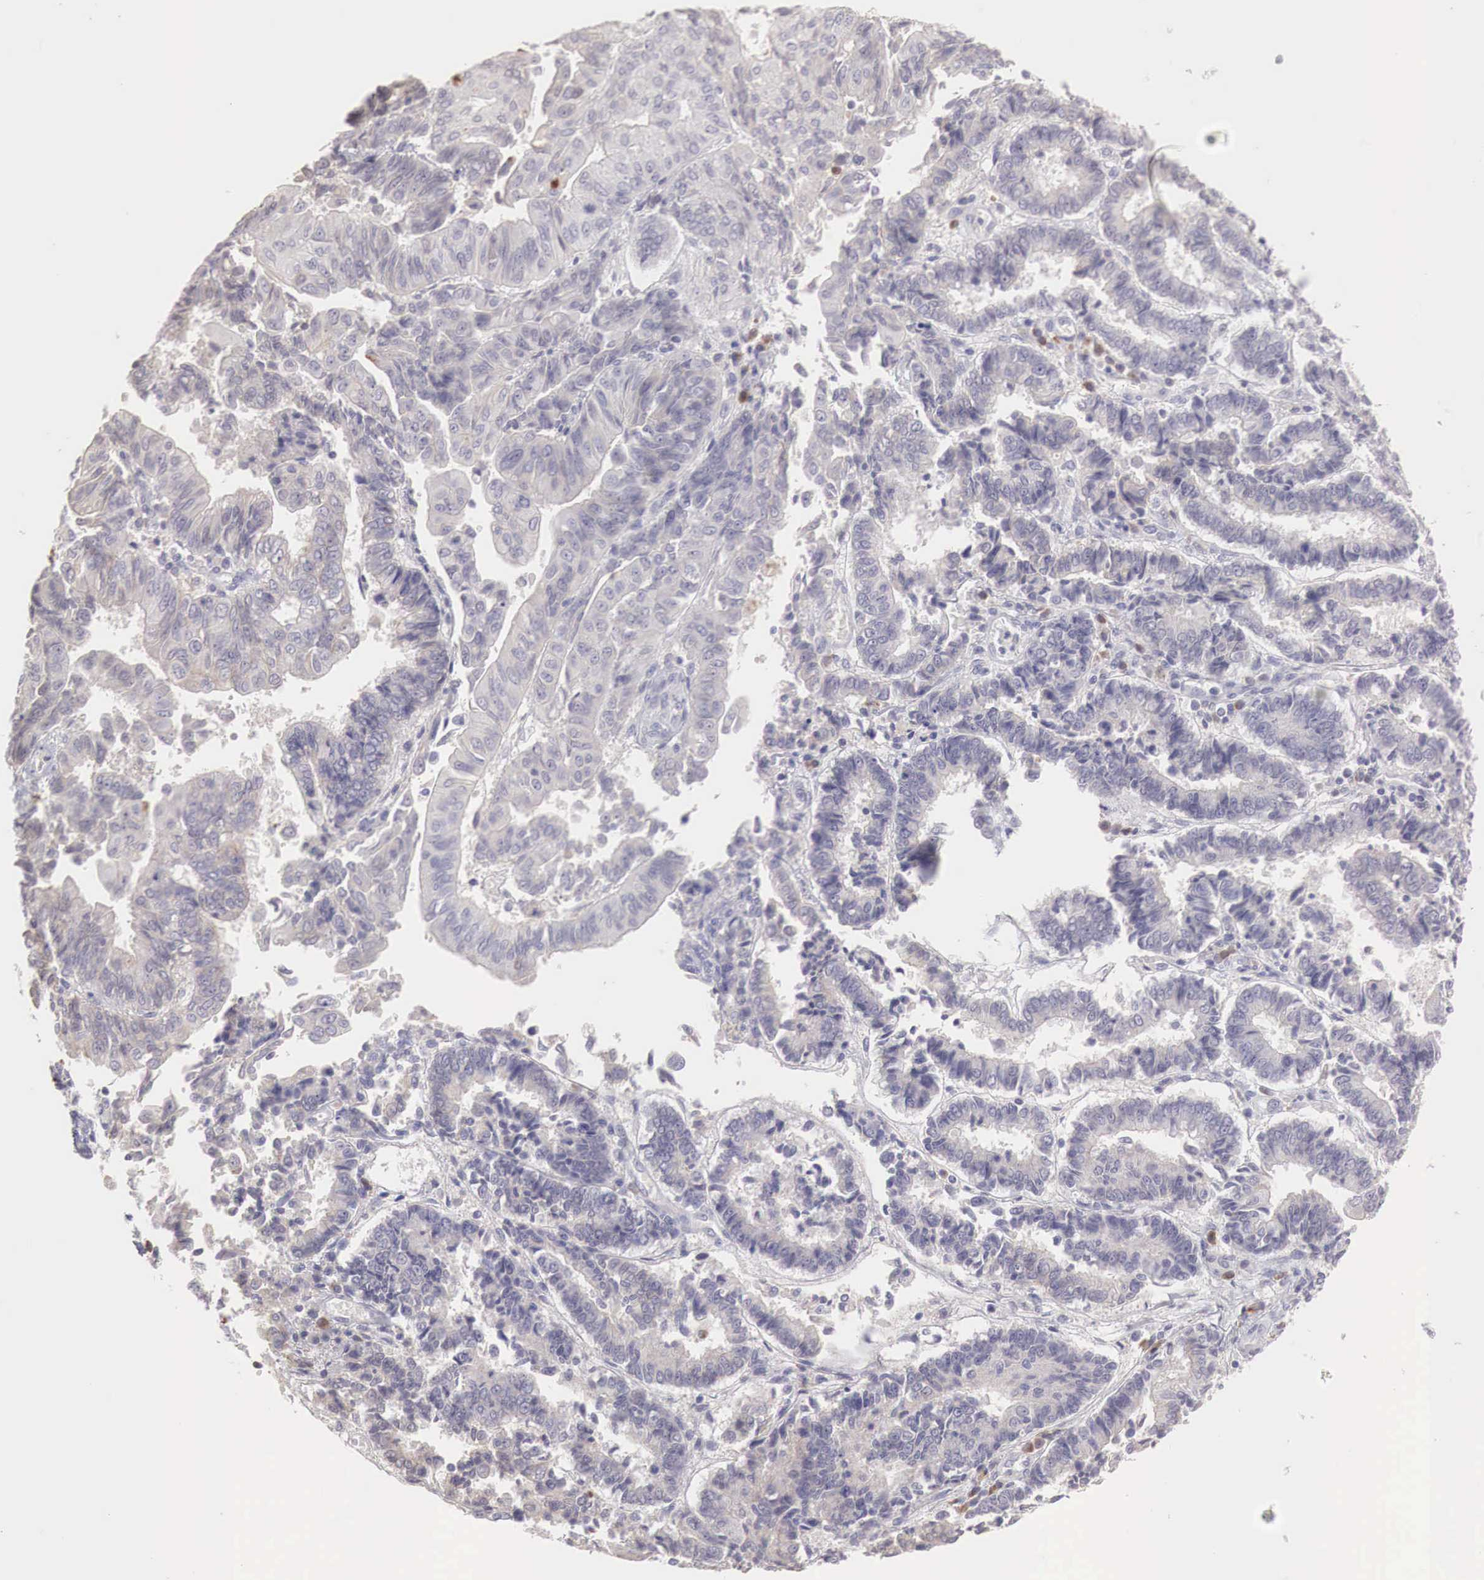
{"staining": {"intensity": "weak", "quantity": "<25%", "location": "cytoplasmic/membranous"}, "tissue": "endometrial cancer", "cell_type": "Tumor cells", "image_type": "cancer", "snomed": [{"axis": "morphology", "description": "Adenocarcinoma, NOS"}, {"axis": "topography", "description": "Endometrium"}], "caption": "An immunohistochemistry (IHC) image of endometrial cancer (adenocarcinoma) is shown. There is no staining in tumor cells of endometrial cancer (adenocarcinoma).", "gene": "XPNPEP2", "patient": {"sex": "female", "age": 75}}